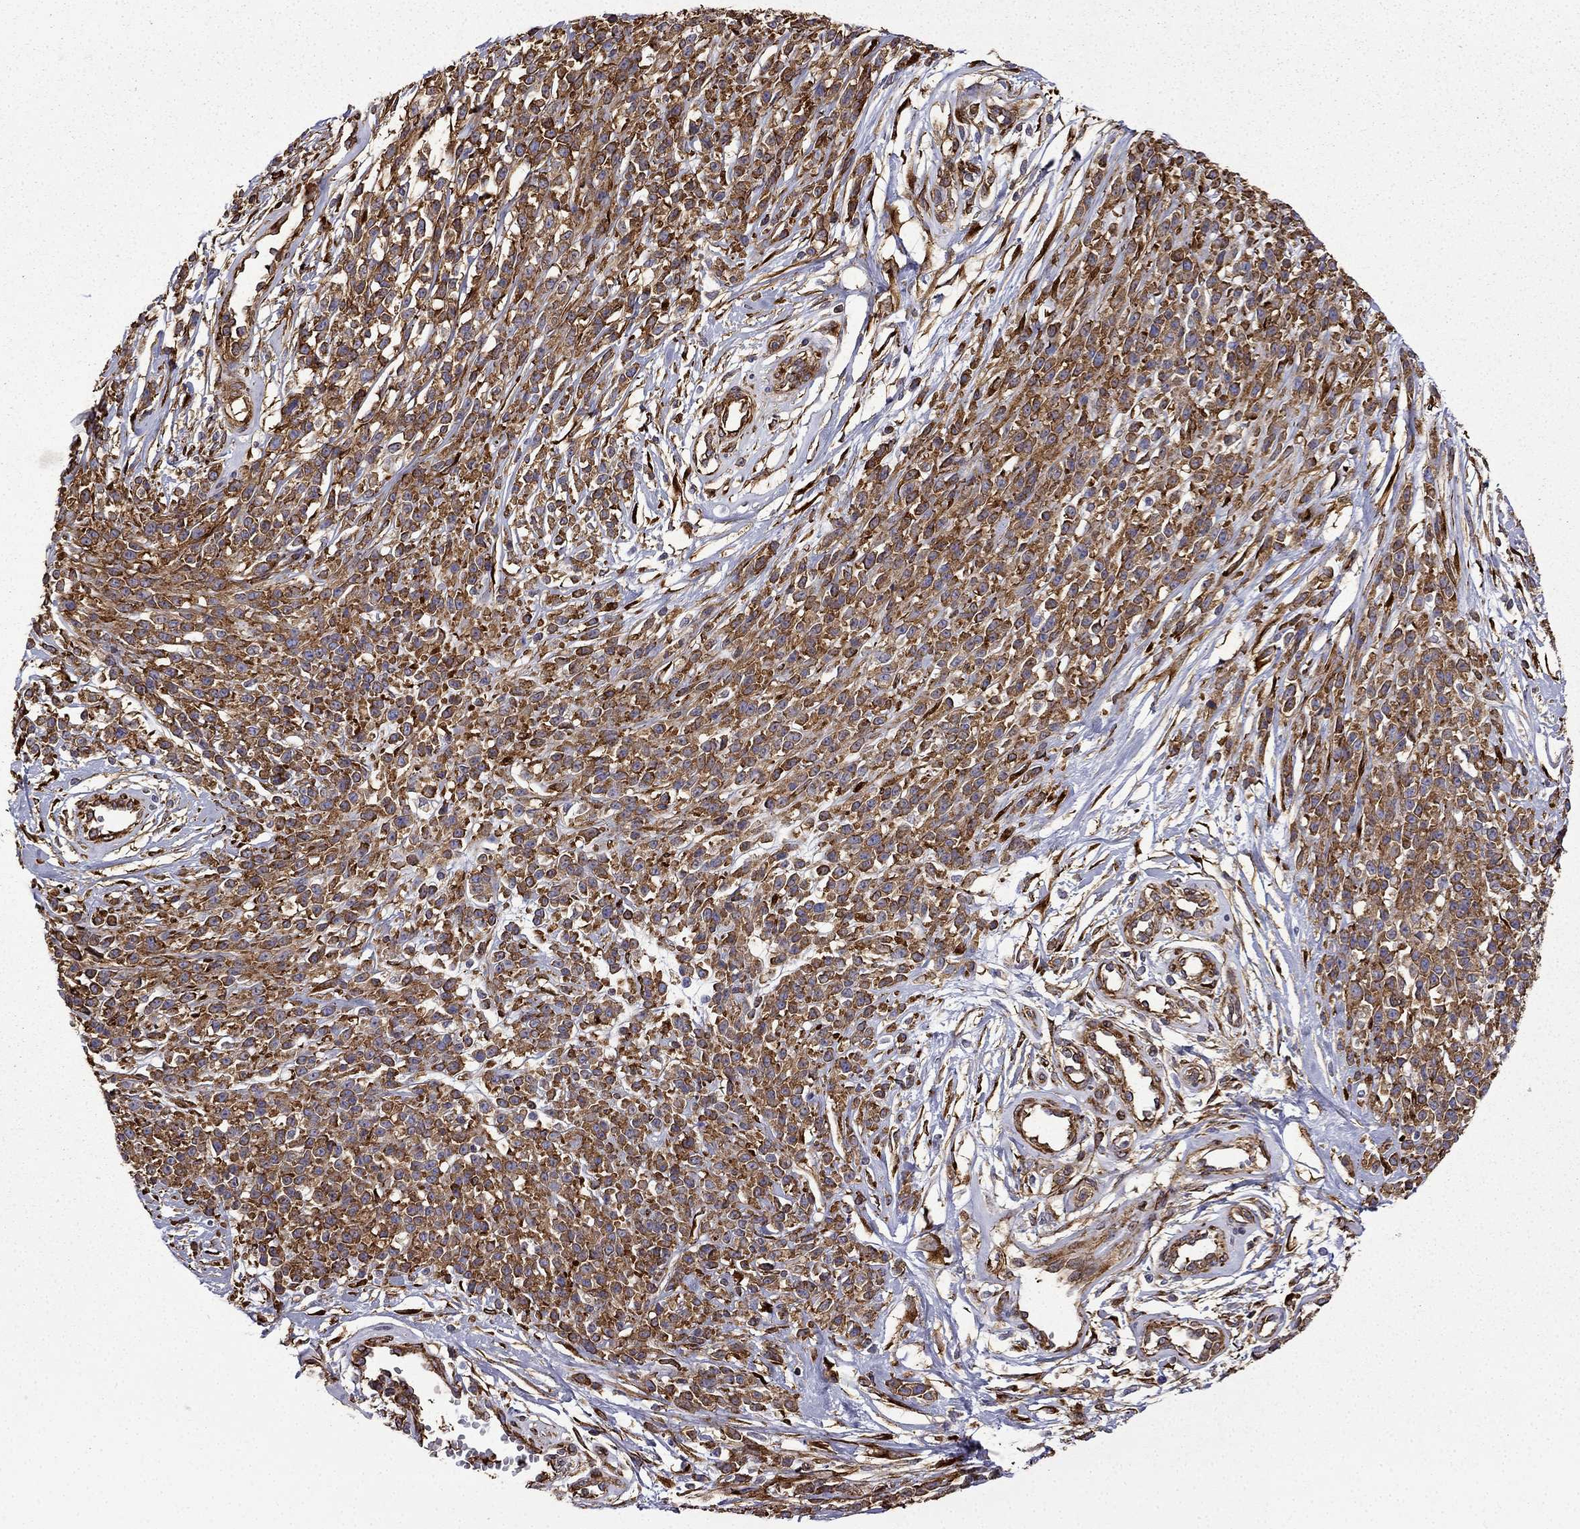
{"staining": {"intensity": "strong", "quantity": ">75%", "location": "cytoplasmic/membranous"}, "tissue": "melanoma", "cell_type": "Tumor cells", "image_type": "cancer", "snomed": [{"axis": "morphology", "description": "Malignant melanoma, NOS"}, {"axis": "topography", "description": "Skin"}, {"axis": "topography", "description": "Skin of trunk"}], "caption": "This photomicrograph displays IHC staining of human melanoma, with high strong cytoplasmic/membranous positivity in approximately >75% of tumor cells.", "gene": "MAP4", "patient": {"sex": "male", "age": 74}}